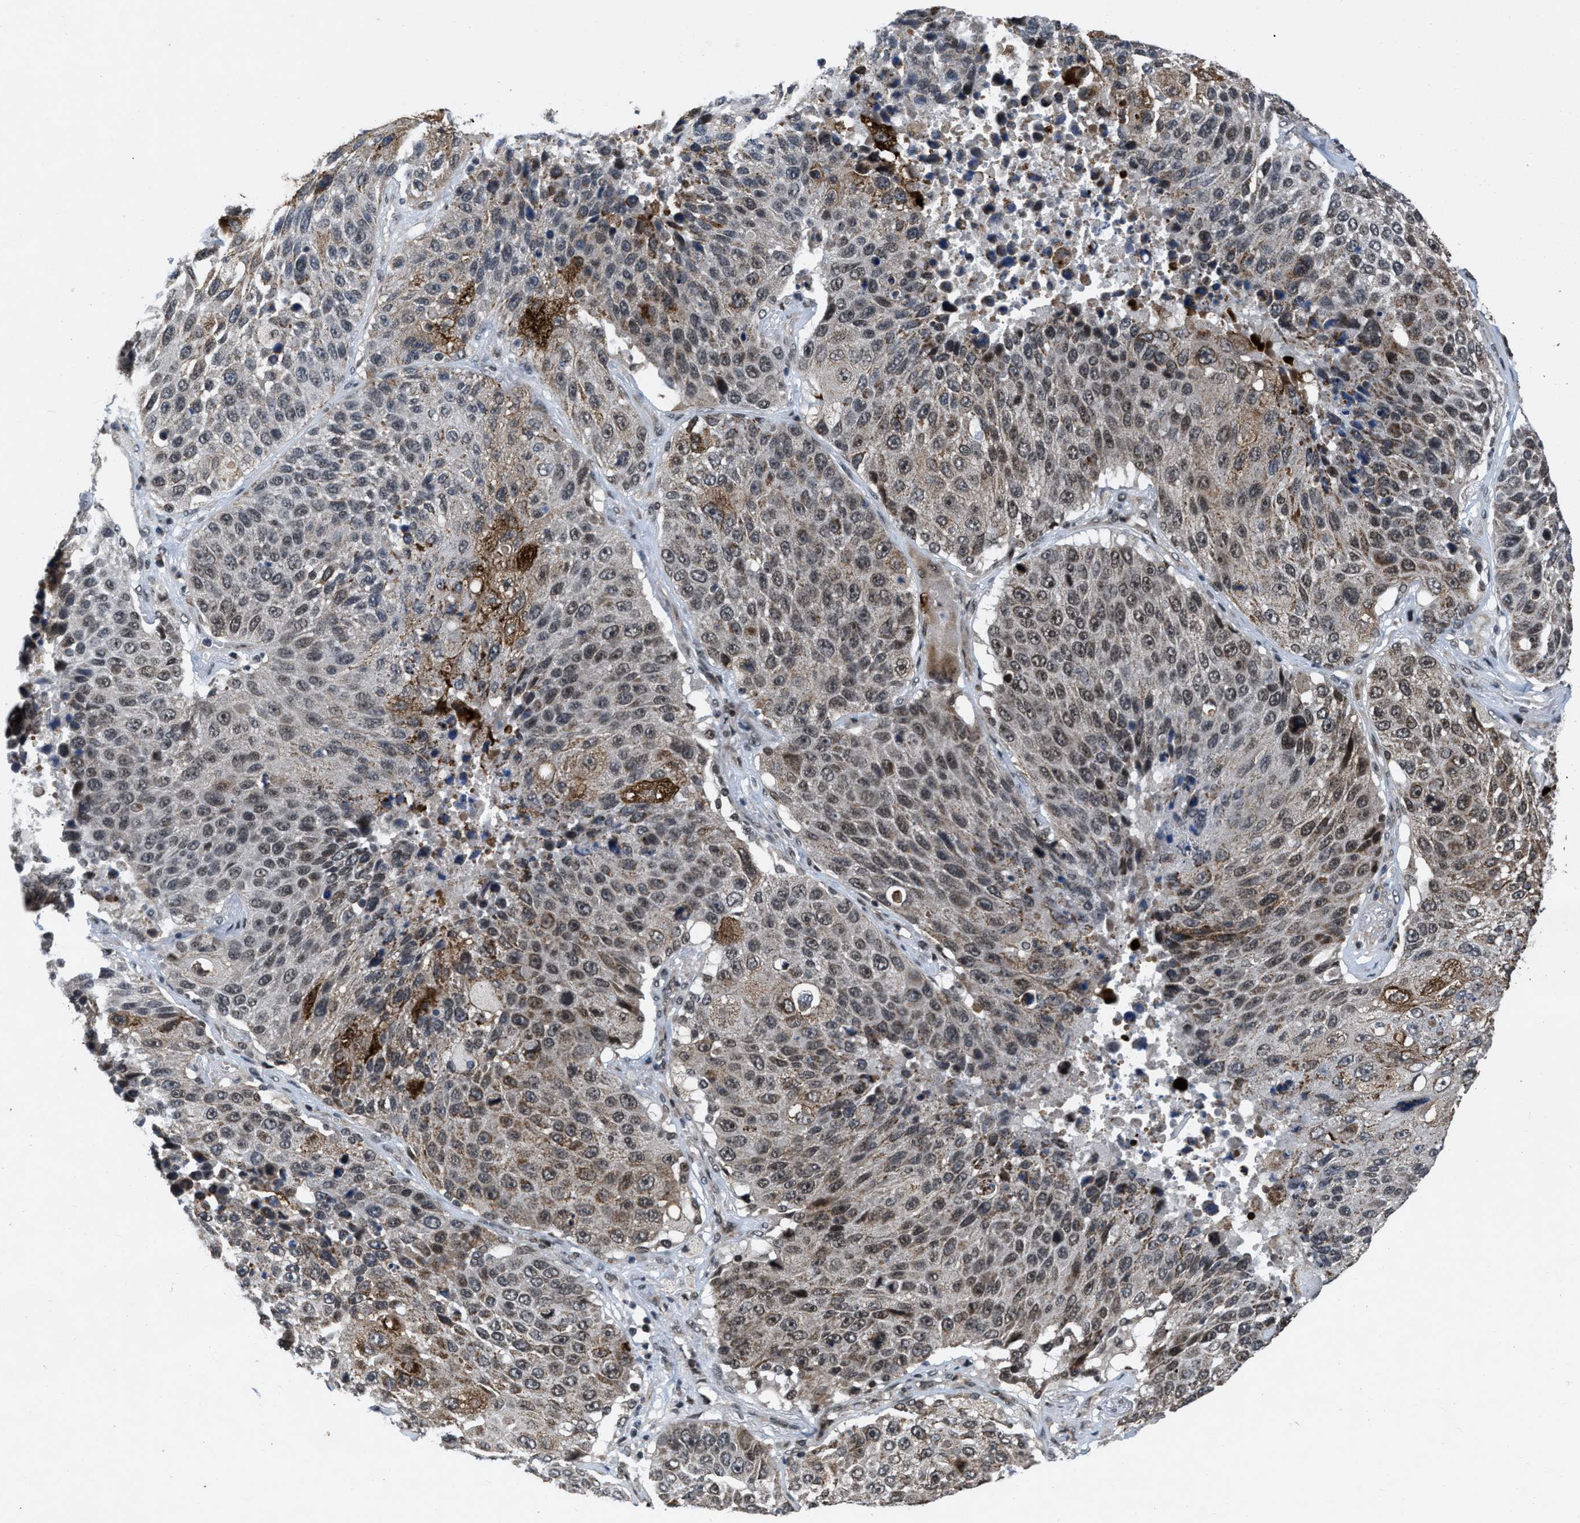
{"staining": {"intensity": "moderate", "quantity": "25%-75%", "location": "cytoplasmic/membranous,nuclear"}, "tissue": "lung cancer", "cell_type": "Tumor cells", "image_type": "cancer", "snomed": [{"axis": "morphology", "description": "Squamous cell carcinoma, NOS"}, {"axis": "topography", "description": "Lung"}], "caption": "Human lung cancer (squamous cell carcinoma) stained with a brown dye shows moderate cytoplasmic/membranous and nuclear positive staining in about 25%-75% of tumor cells.", "gene": "ZNHIT1", "patient": {"sex": "male", "age": 61}}